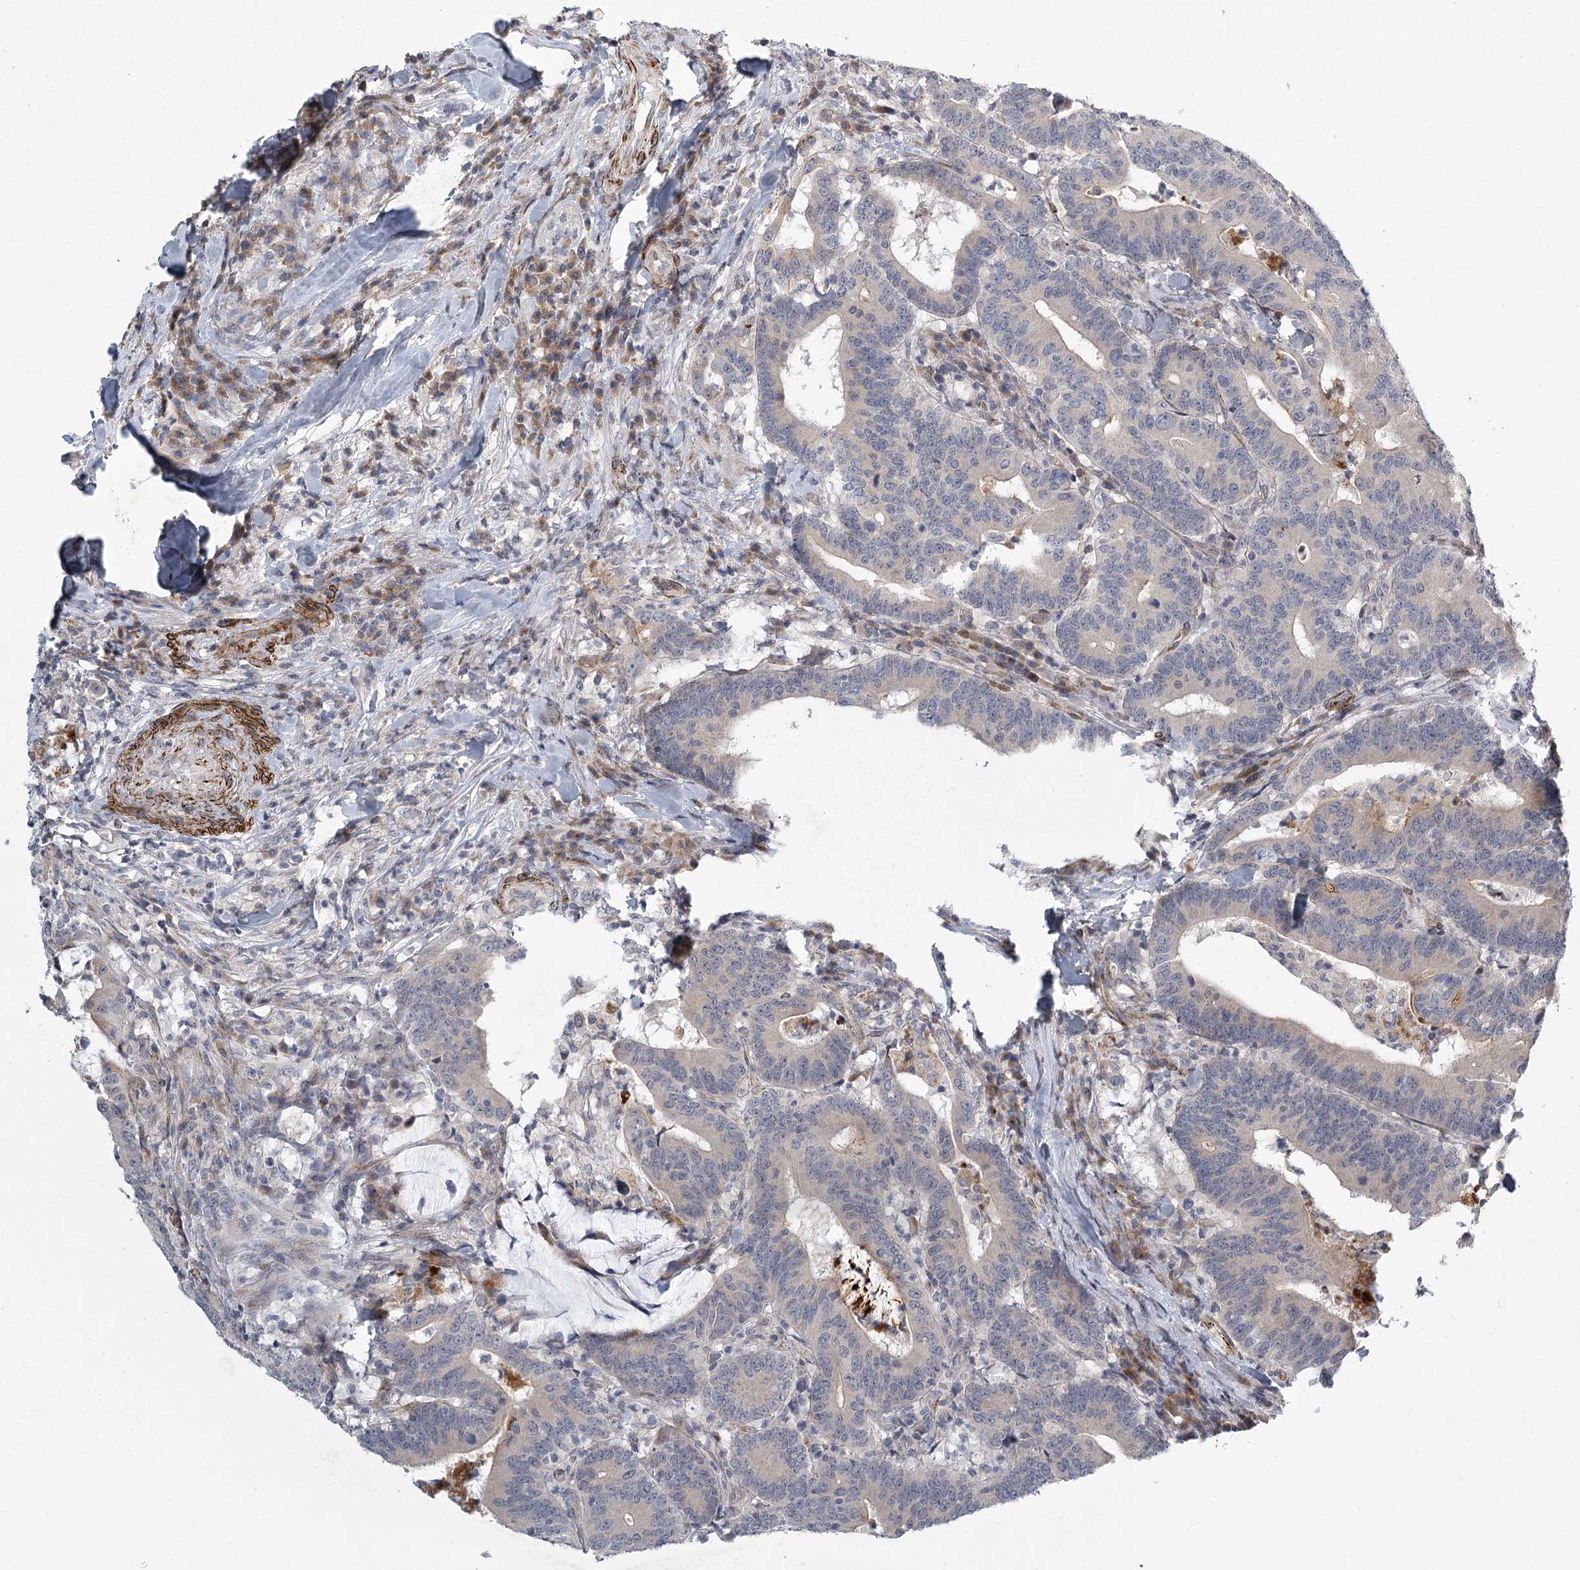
{"staining": {"intensity": "negative", "quantity": "none", "location": "none"}, "tissue": "colorectal cancer", "cell_type": "Tumor cells", "image_type": "cancer", "snomed": [{"axis": "morphology", "description": "Adenocarcinoma, NOS"}, {"axis": "topography", "description": "Colon"}], "caption": "Immunohistochemistry of colorectal cancer (adenocarcinoma) displays no expression in tumor cells. The staining is performed using DAB brown chromogen with nuclei counter-stained in using hematoxylin.", "gene": "MEPE", "patient": {"sex": "female", "age": 66}}